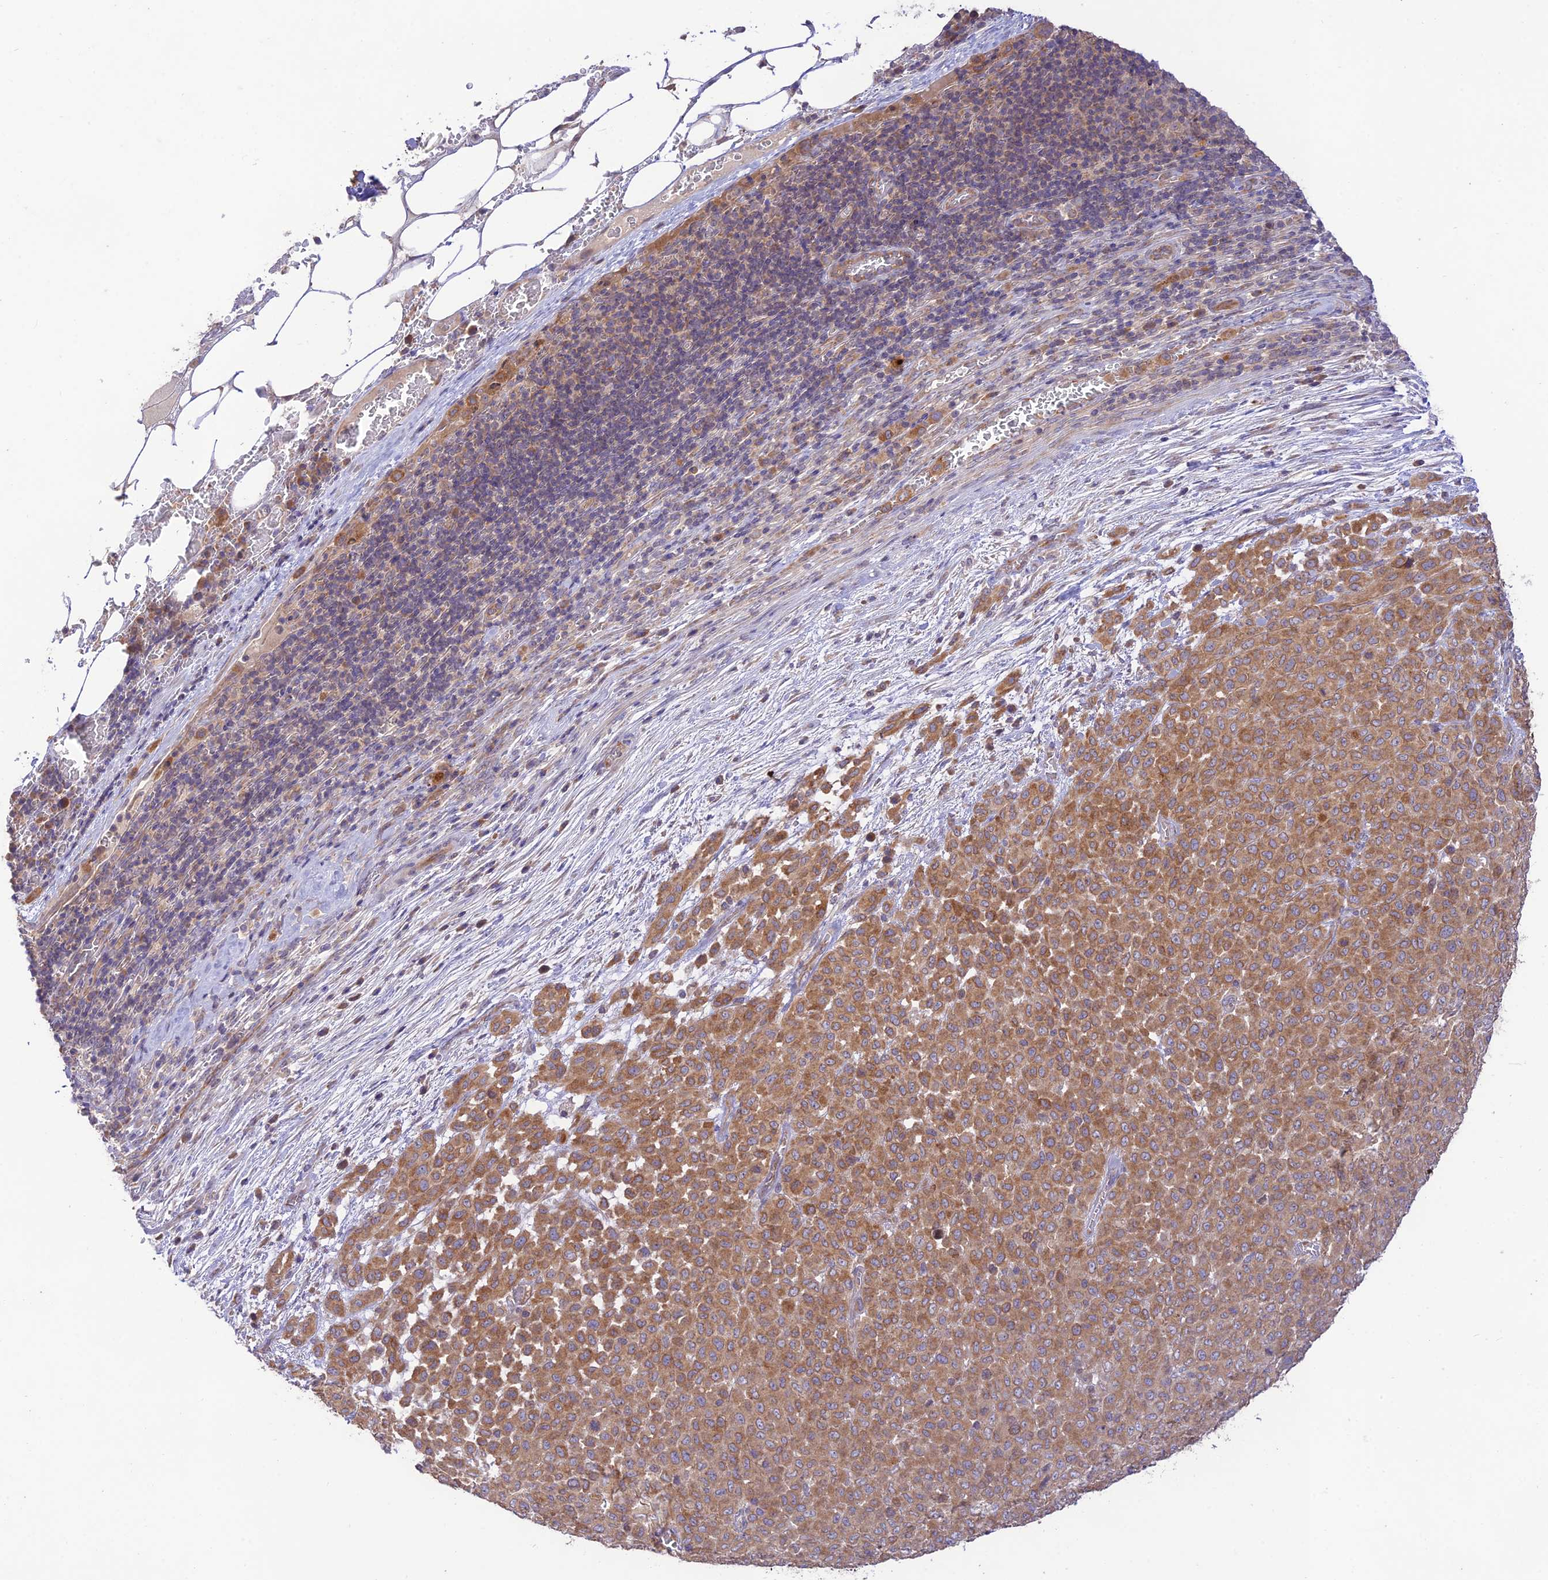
{"staining": {"intensity": "moderate", "quantity": ">75%", "location": "cytoplasmic/membranous"}, "tissue": "melanoma", "cell_type": "Tumor cells", "image_type": "cancer", "snomed": [{"axis": "morphology", "description": "Malignant melanoma, Metastatic site"}, {"axis": "topography", "description": "Skin"}], "caption": "Immunohistochemical staining of human malignant melanoma (metastatic site) shows medium levels of moderate cytoplasmic/membranous staining in about >75% of tumor cells. The protein is stained brown, and the nuclei are stained in blue (DAB (3,3'-diaminobenzidine) IHC with brightfield microscopy, high magnification).", "gene": "TMEM259", "patient": {"sex": "female", "age": 81}}